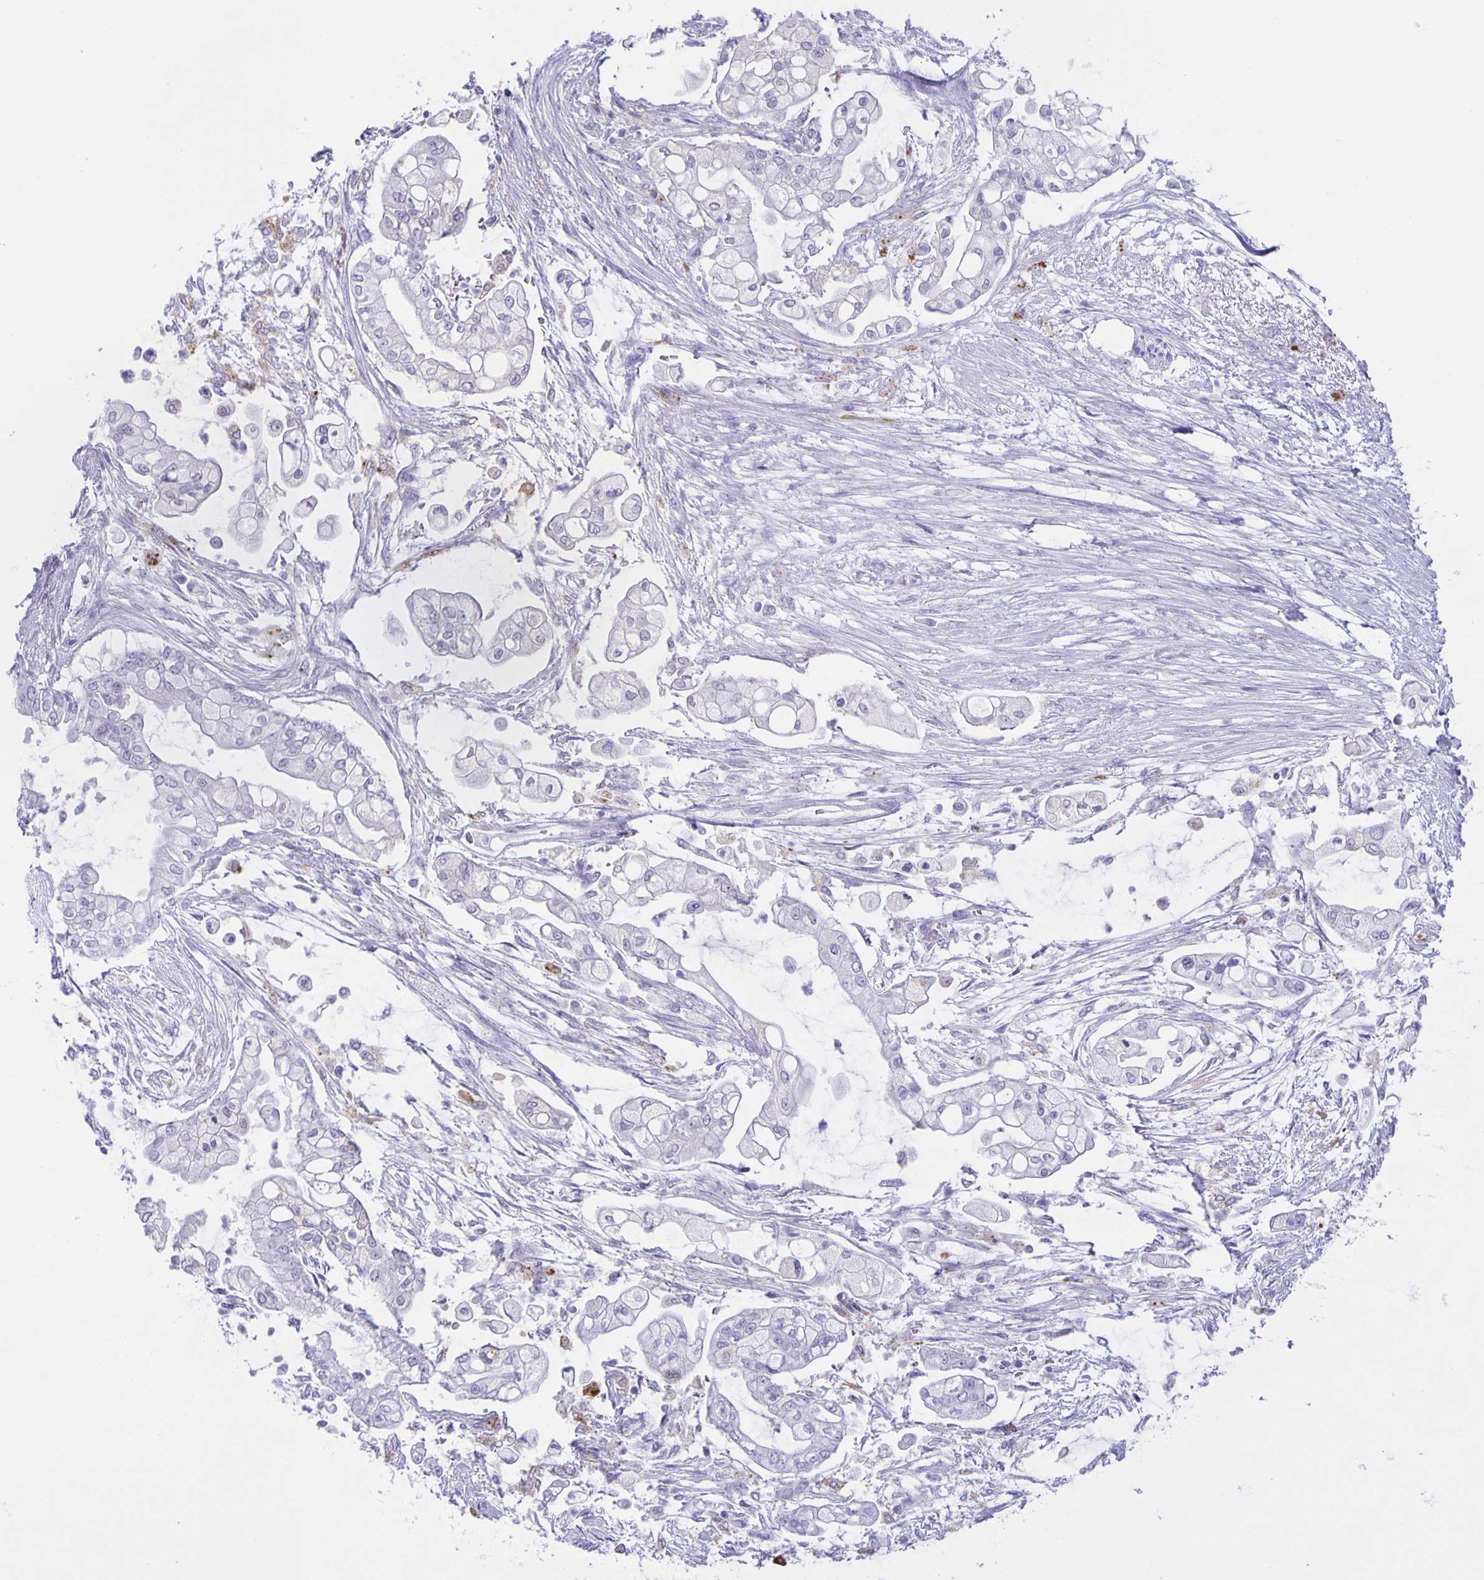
{"staining": {"intensity": "negative", "quantity": "none", "location": "none"}, "tissue": "pancreatic cancer", "cell_type": "Tumor cells", "image_type": "cancer", "snomed": [{"axis": "morphology", "description": "Adenocarcinoma, NOS"}, {"axis": "topography", "description": "Pancreas"}], "caption": "Pancreatic cancer (adenocarcinoma) was stained to show a protein in brown. There is no significant expression in tumor cells.", "gene": "LIPA", "patient": {"sex": "female", "age": 69}}